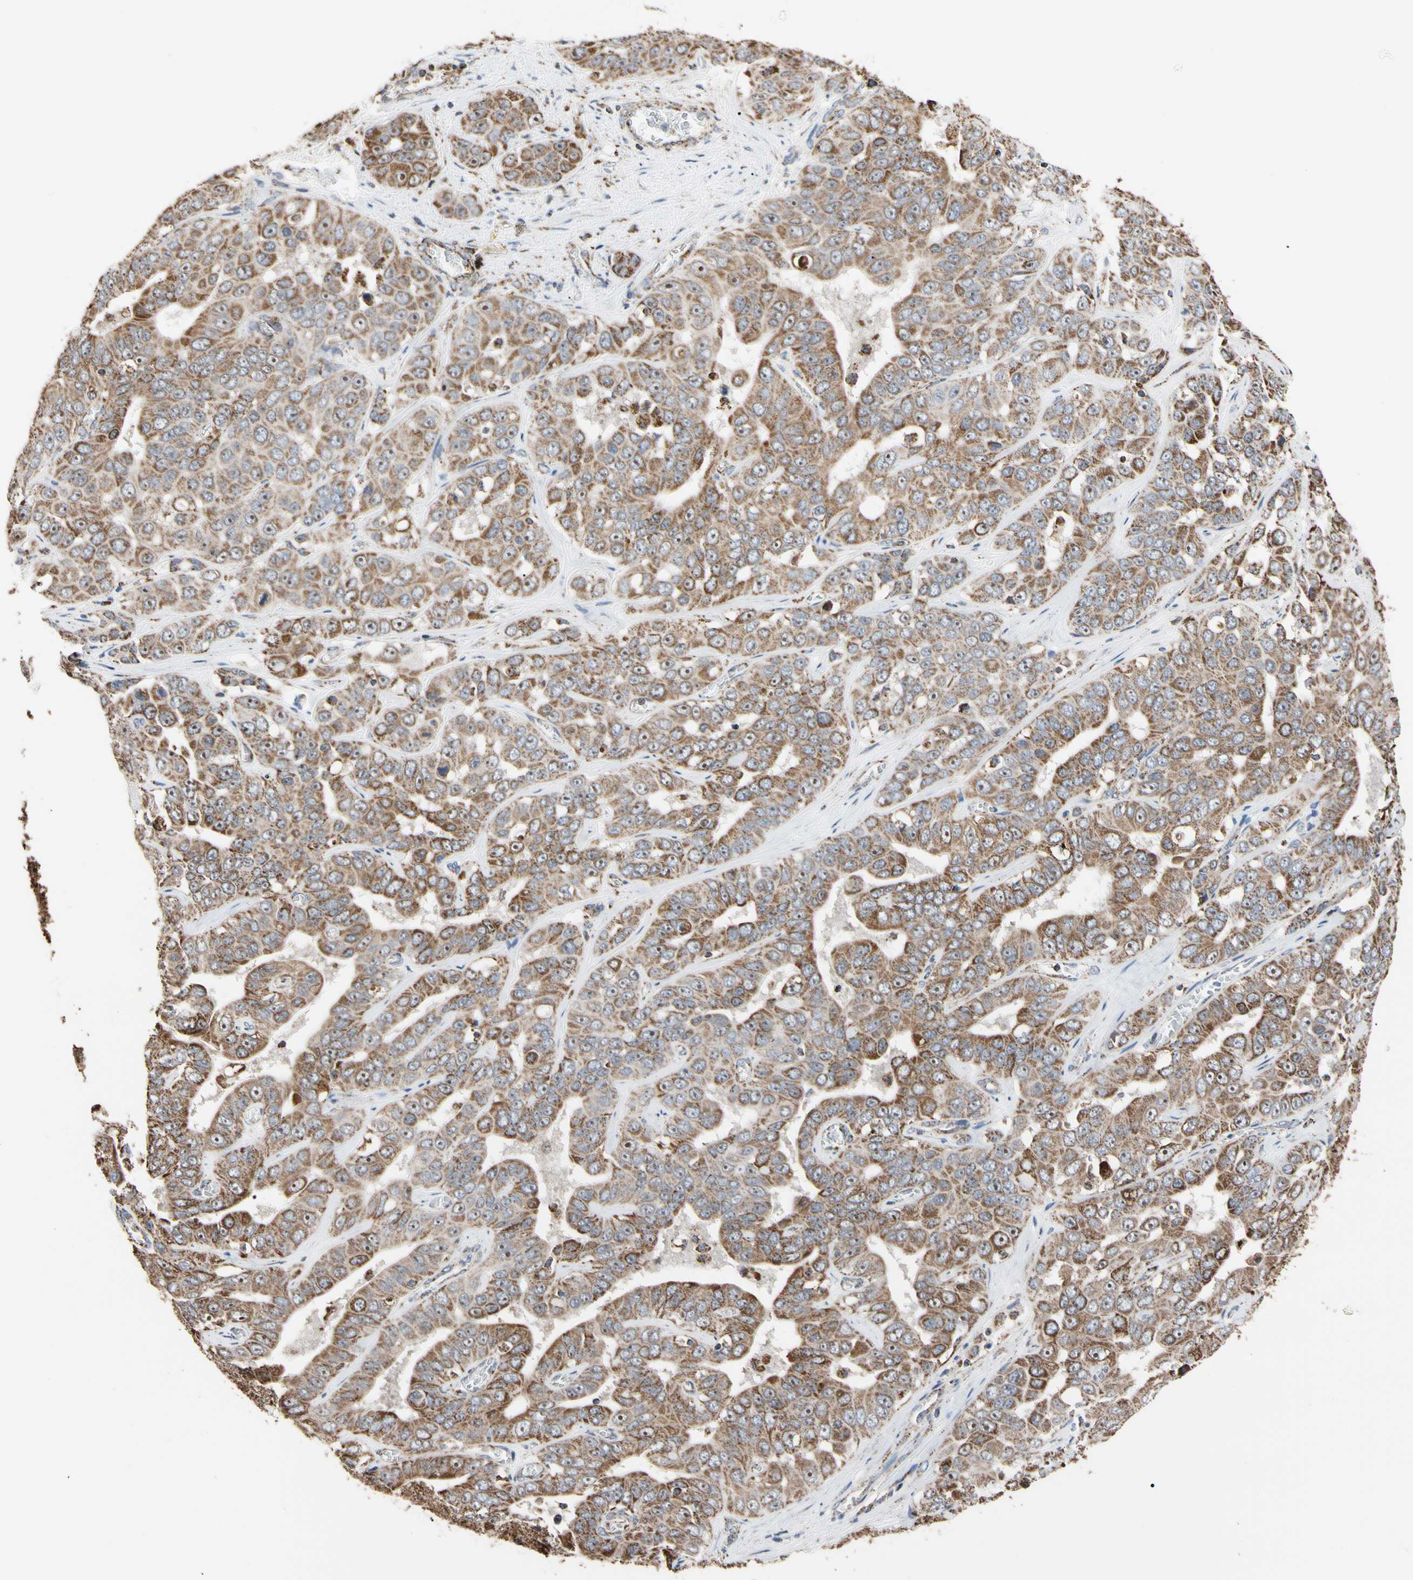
{"staining": {"intensity": "strong", "quantity": ">75%", "location": "cytoplasmic/membranous,nuclear"}, "tissue": "liver cancer", "cell_type": "Tumor cells", "image_type": "cancer", "snomed": [{"axis": "morphology", "description": "Cholangiocarcinoma"}, {"axis": "topography", "description": "Liver"}], "caption": "Tumor cells reveal high levels of strong cytoplasmic/membranous and nuclear expression in approximately >75% of cells in liver cancer (cholangiocarcinoma).", "gene": "FAM110B", "patient": {"sex": "female", "age": 52}}